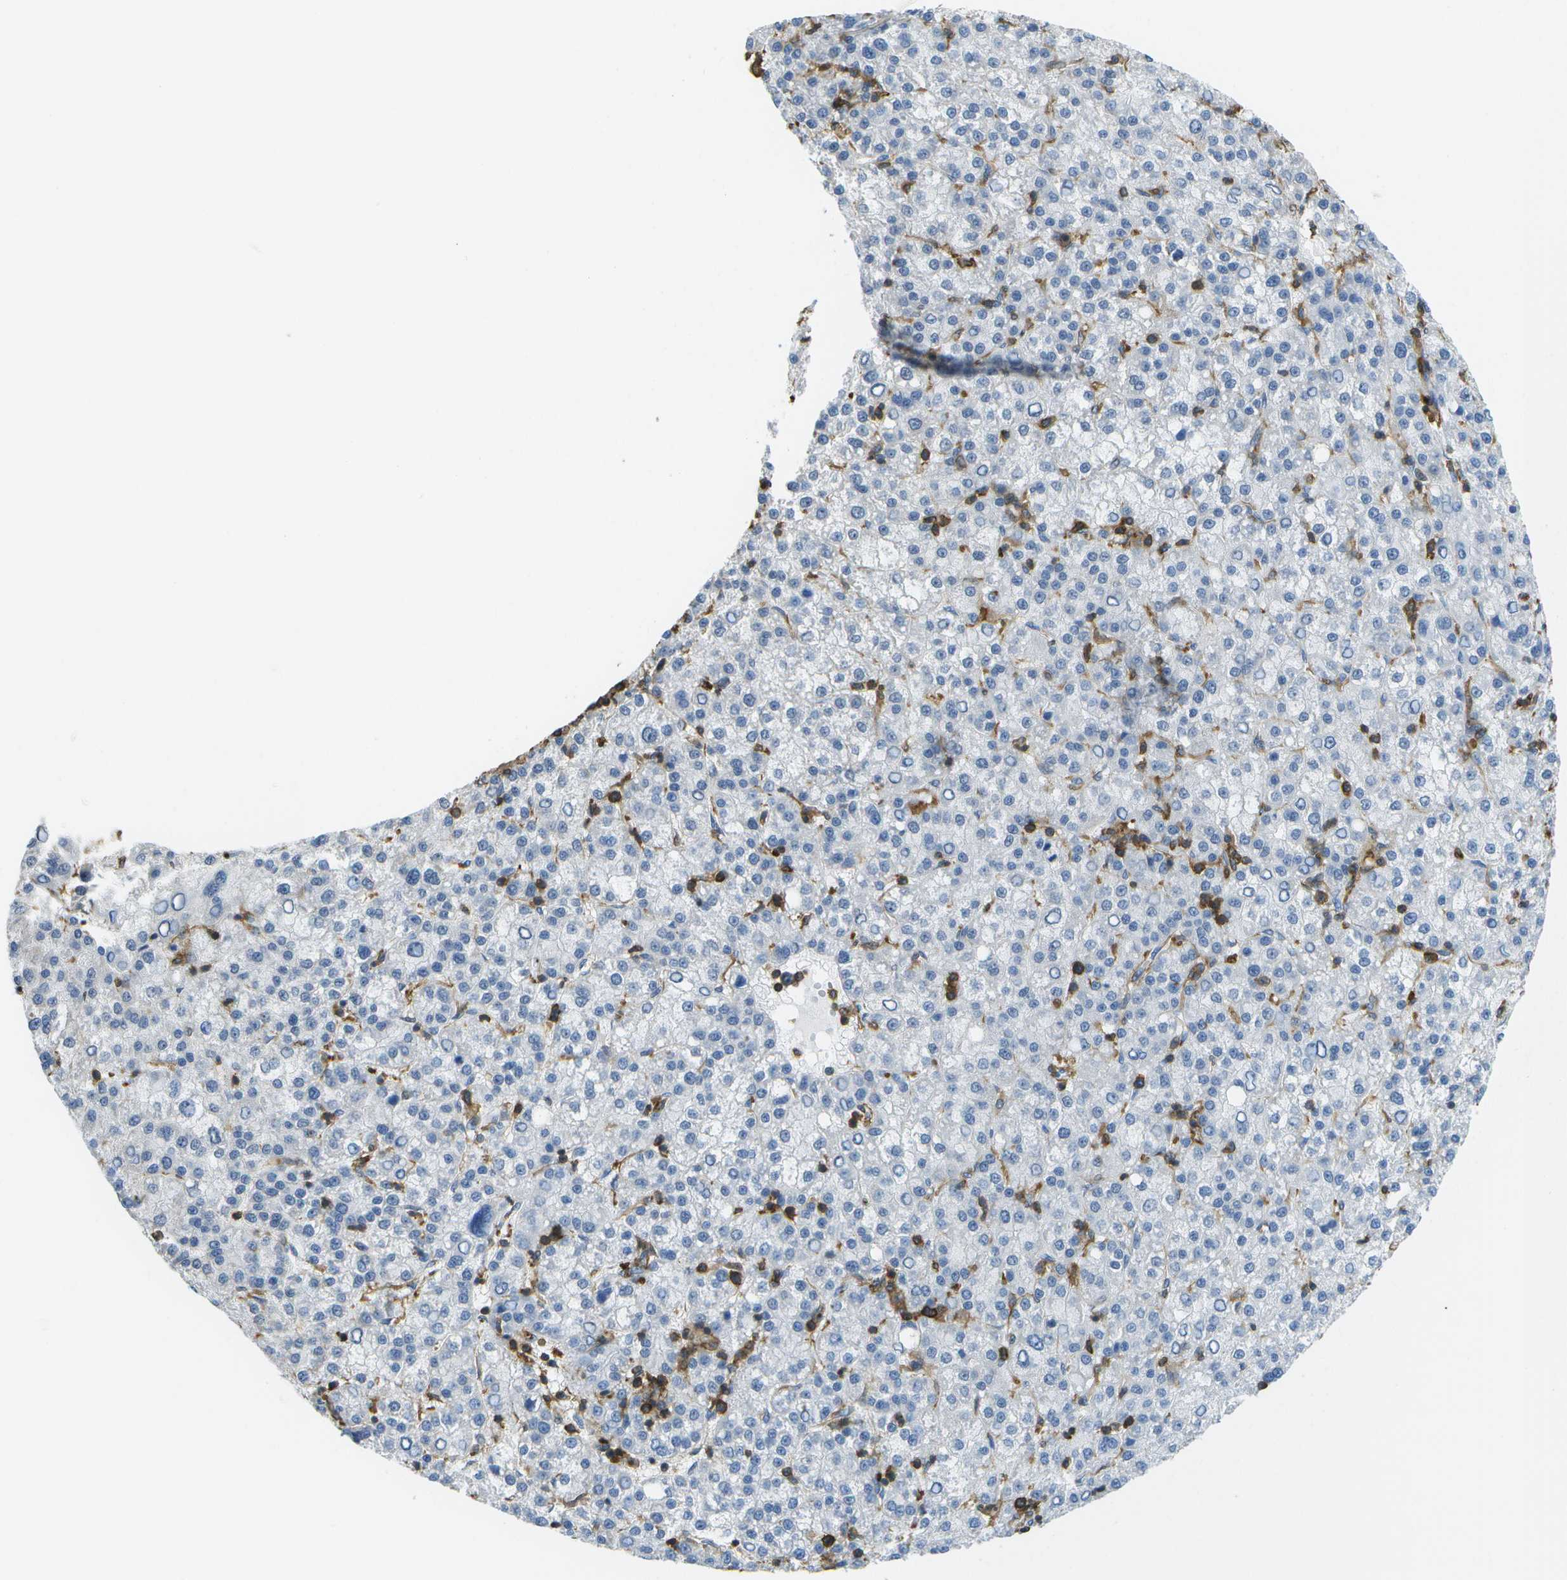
{"staining": {"intensity": "negative", "quantity": "none", "location": "none"}, "tissue": "liver cancer", "cell_type": "Tumor cells", "image_type": "cancer", "snomed": [{"axis": "morphology", "description": "Carcinoma, Hepatocellular, NOS"}, {"axis": "topography", "description": "Liver"}], "caption": "Human liver cancer stained for a protein using immunohistochemistry (IHC) demonstrates no staining in tumor cells.", "gene": "RCSD1", "patient": {"sex": "female", "age": 58}}